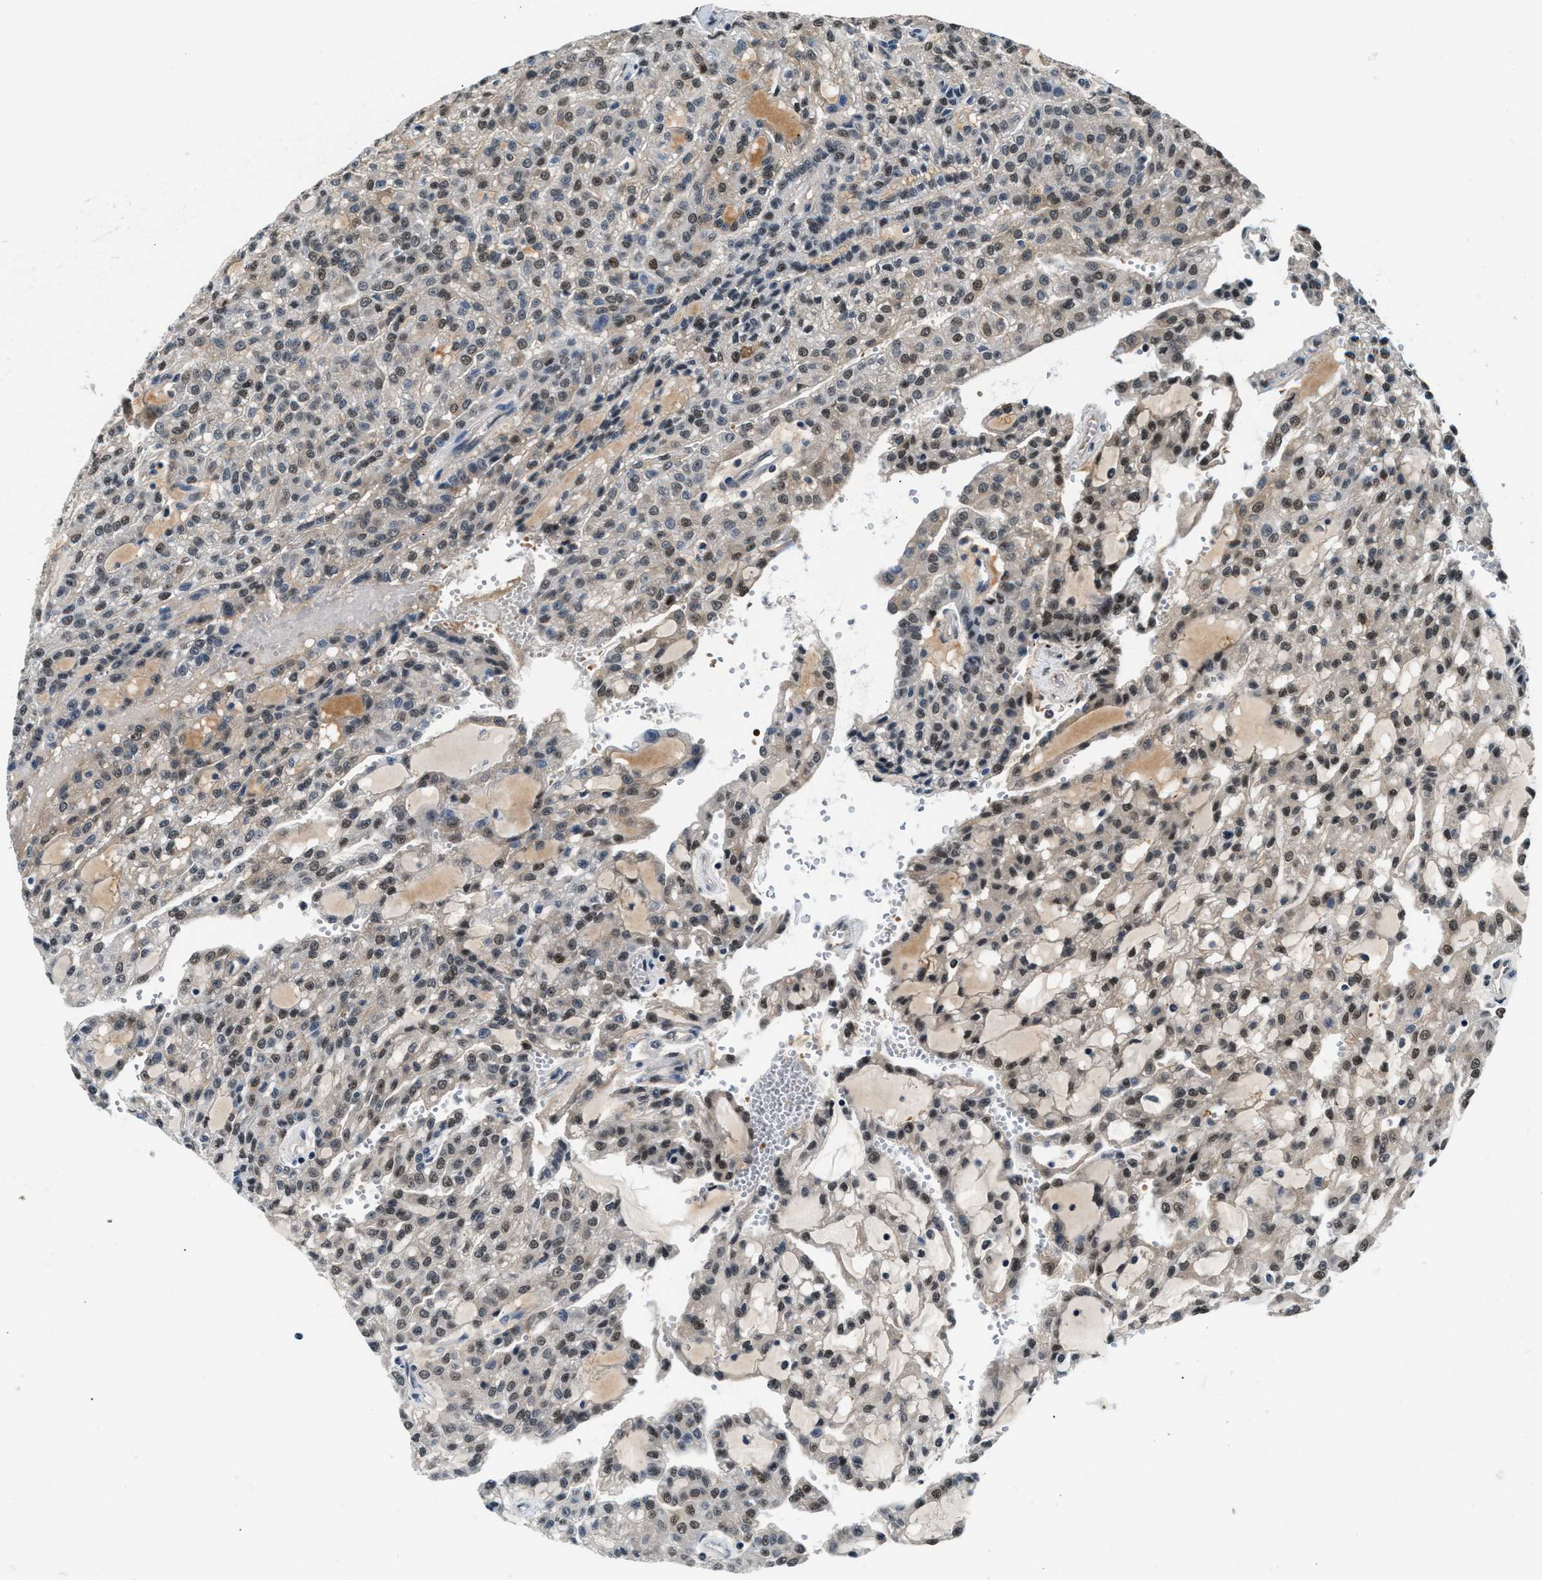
{"staining": {"intensity": "moderate", "quantity": ">75%", "location": "nuclear"}, "tissue": "renal cancer", "cell_type": "Tumor cells", "image_type": "cancer", "snomed": [{"axis": "morphology", "description": "Adenocarcinoma, NOS"}, {"axis": "topography", "description": "Kidney"}], "caption": "Immunohistochemical staining of renal cancer shows medium levels of moderate nuclear protein positivity in approximately >75% of tumor cells.", "gene": "RBM33", "patient": {"sex": "male", "age": 63}}